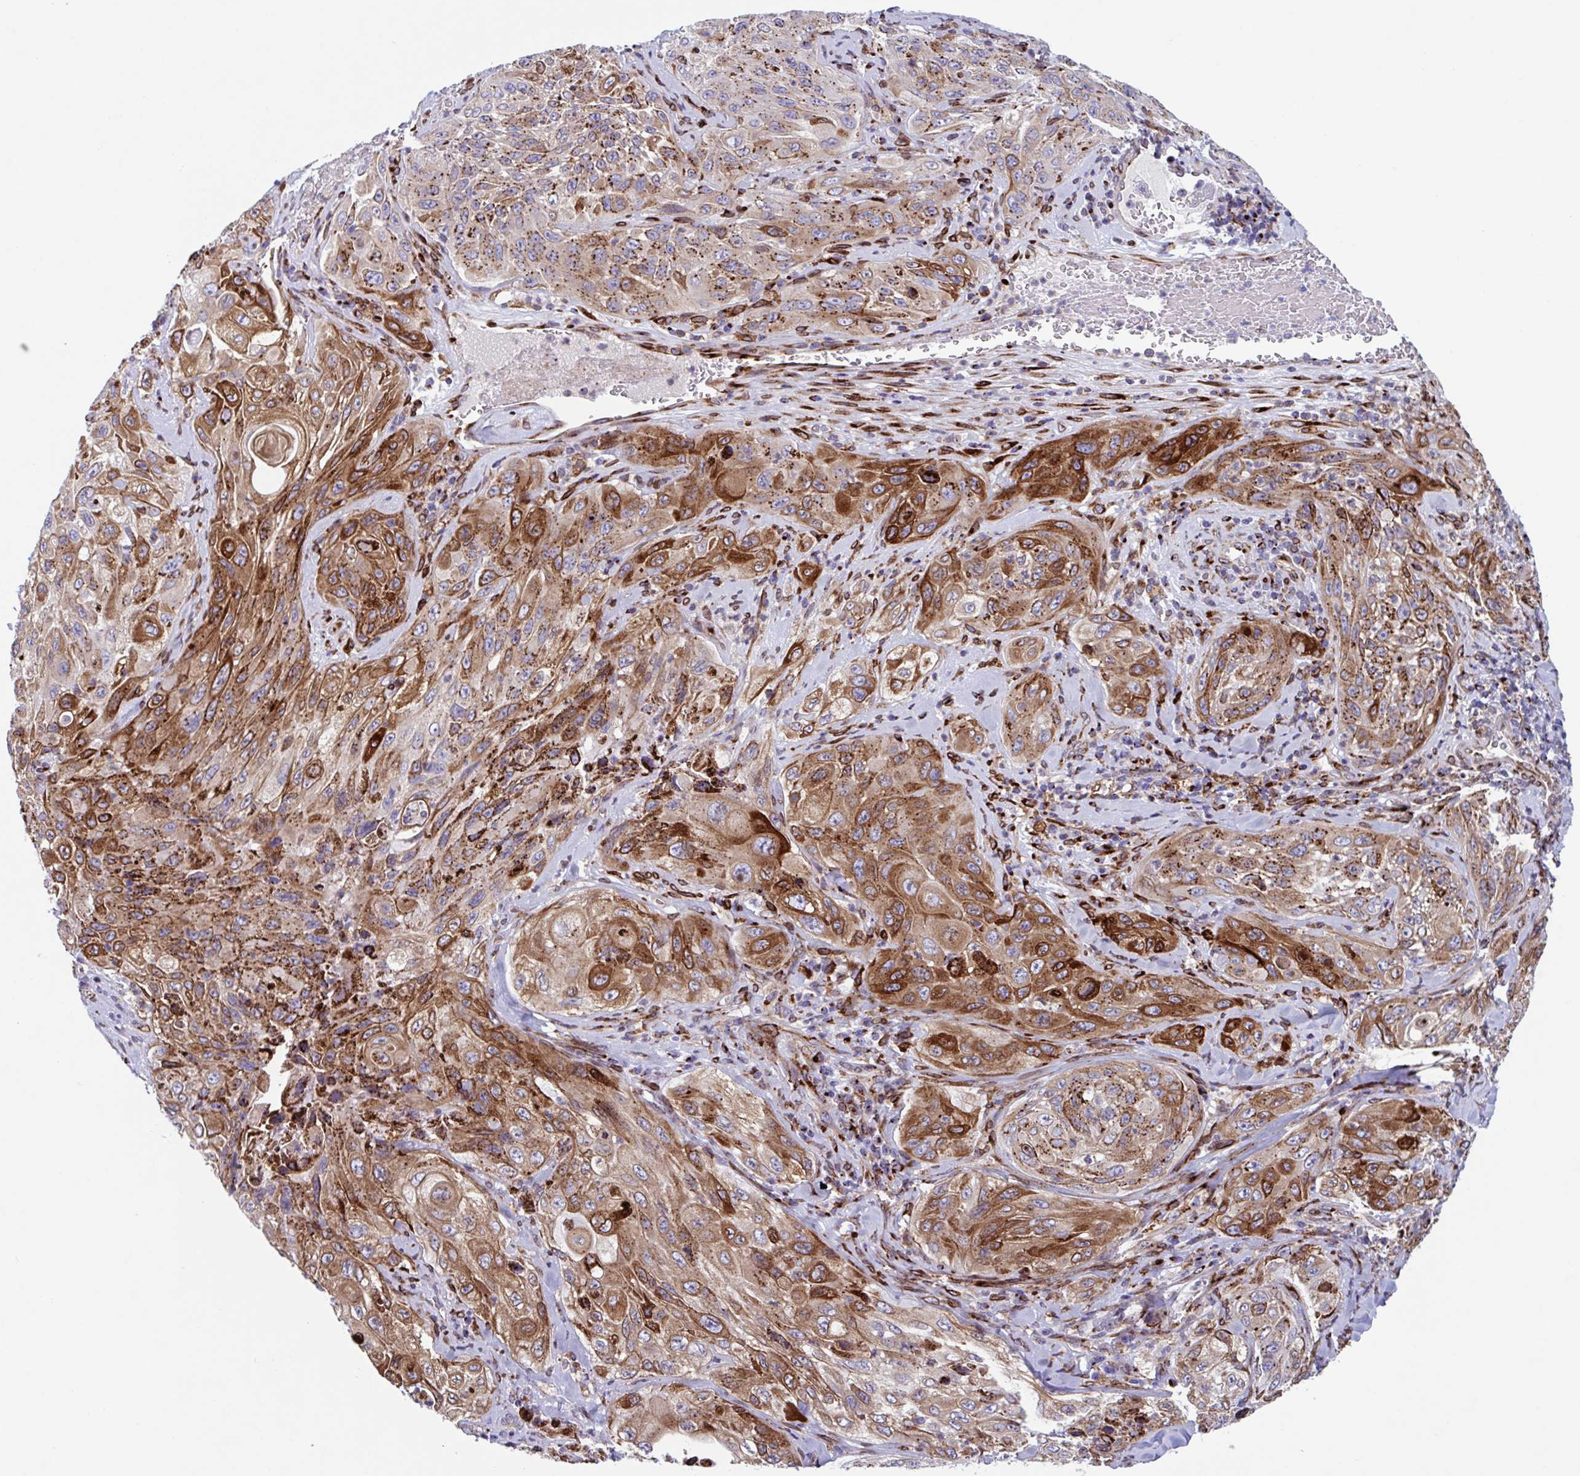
{"staining": {"intensity": "moderate", "quantity": ">75%", "location": "cytoplasmic/membranous"}, "tissue": "cervical cancer", "cell_type": "Tumor cells", "image_type": "cancer", "snomed": [{"axis": "morphology", "description": "Squamous cell carcinoma, NOS"}, {"axis": "topography", "description": "Cervix"}], "caption": "Immunohistochemical staining of cervical cancer exhibits medium levels of moderate cytoplasmic/membranous protein expression in about >75% of tumor cells. Nuclei are stained in blue.", "gene": "RFK", "patient": {"sex": "female", "age": 42}}